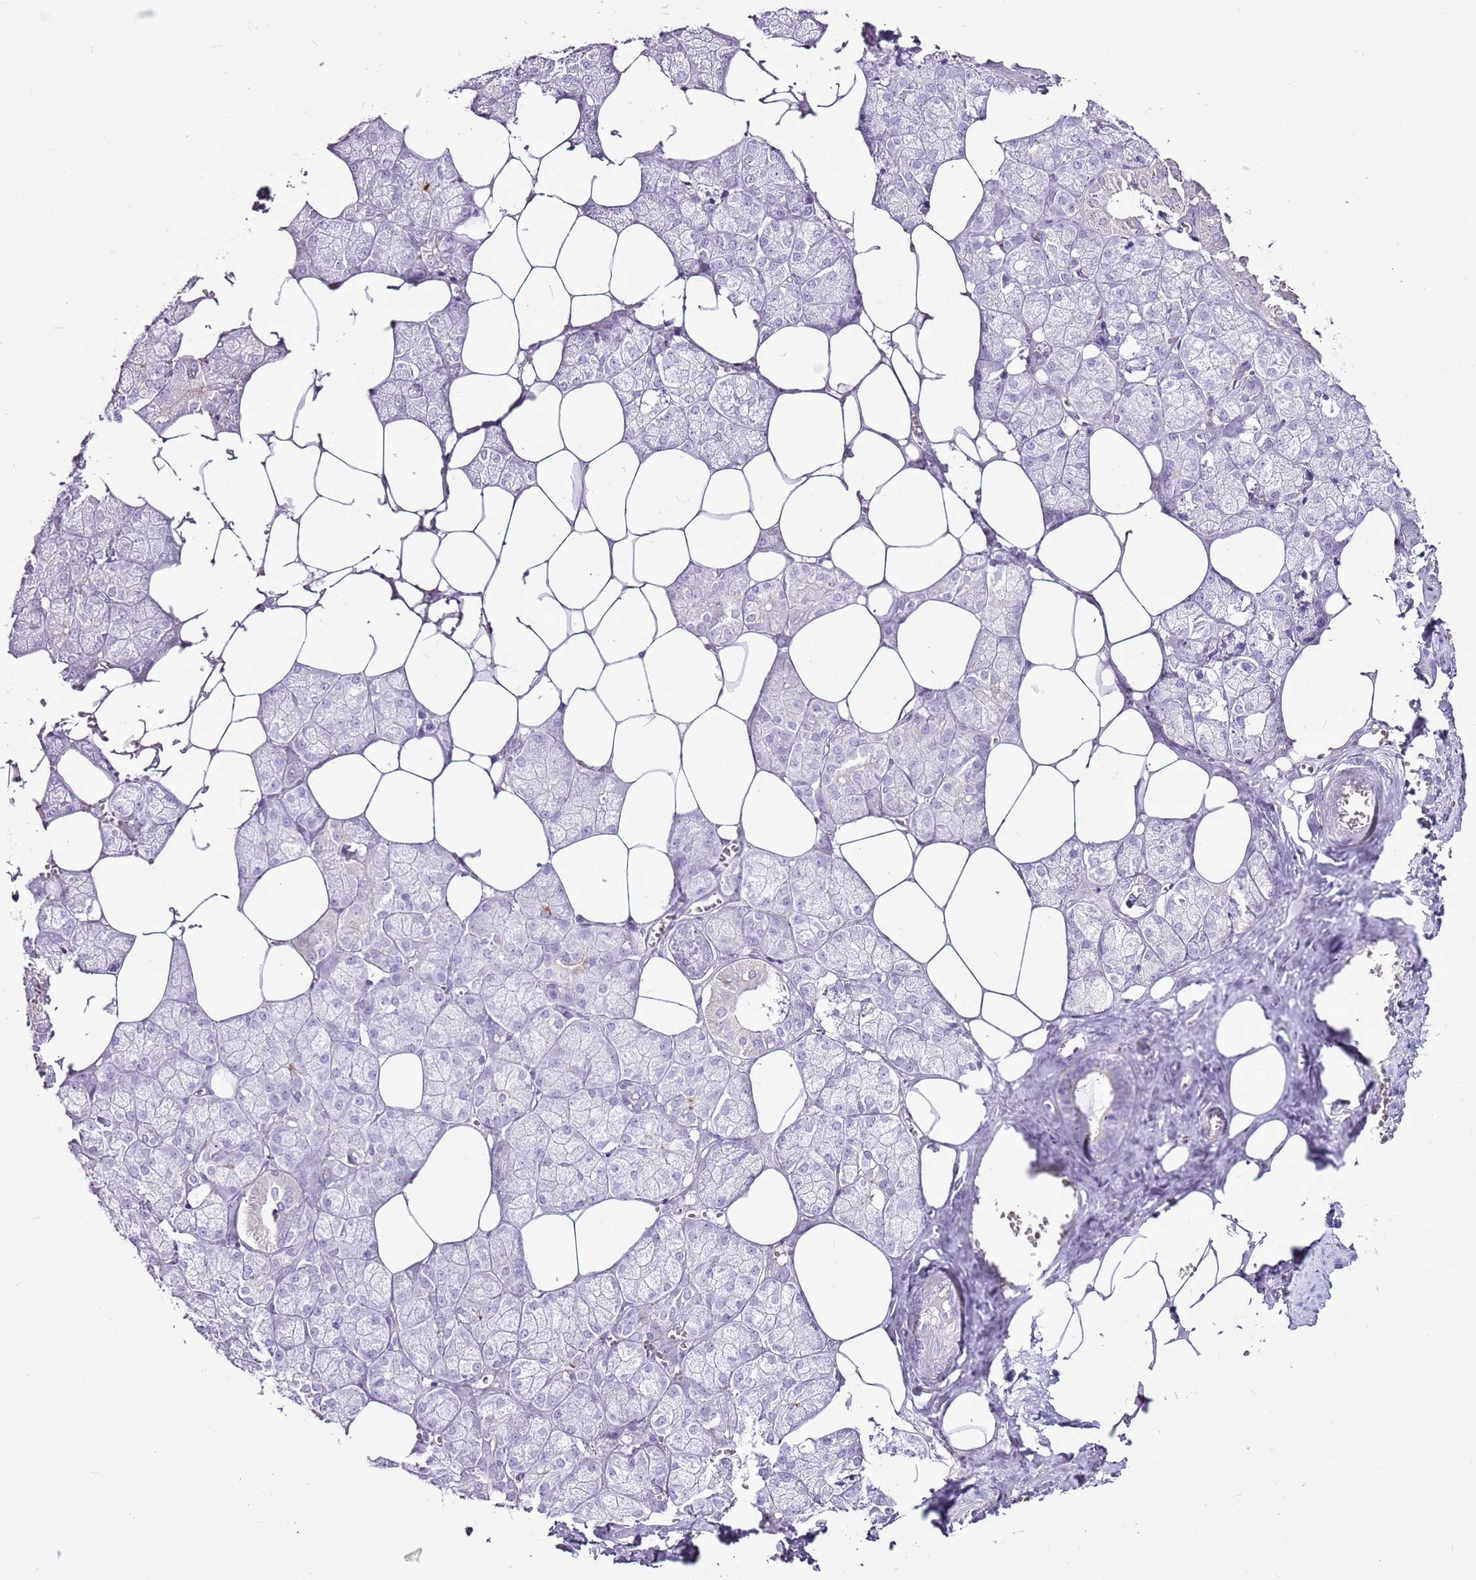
{"staining": {"intensity": "negative", "quantity": "none", "location": "none"}, "tissue": "salivary gland", "cell_type": "Glandular cells", "image_type": "normal", "snomed": [{"axis": "morphology", "description": "Normal tissue, NOS"}, {"axis": "topography", "description": "Salivary gland"}], "caption": "Immunohistochemistry histopathology image of normal salivary gland: salivary gland stained with DAB (3,3'-diaminobenzidine) reveals no significant protein expression in glandular cells.", "gene": "CNFN", "patient": {"sex": "male", "age": 62}}